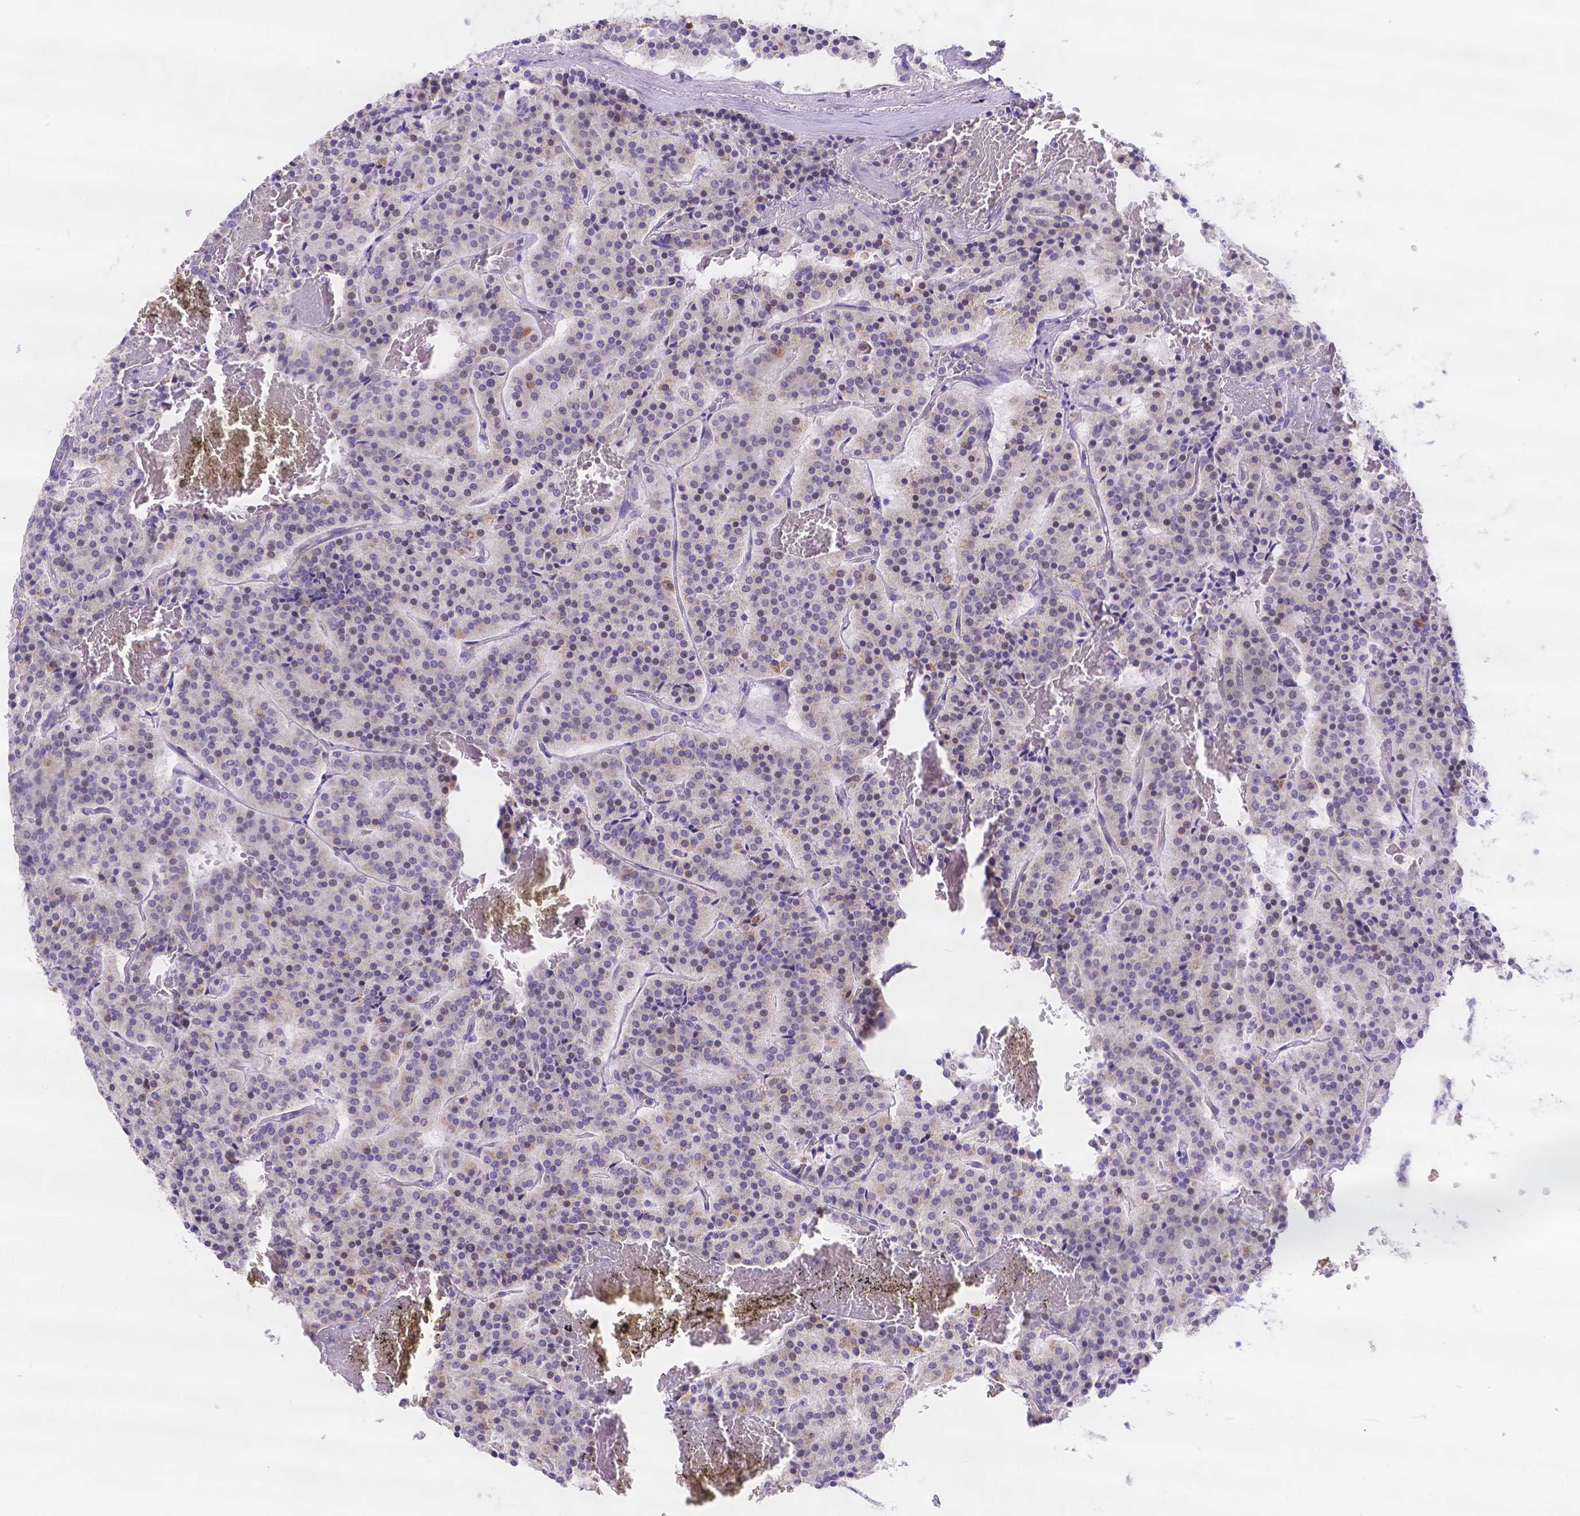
{"staining": {"intensity": "weak", "quantity": "<25%", "location": "cytoplasmic/membranous"}, "tissue": "carcinoid", "cell_type": "Tumor cells", "image_type": "cancer", "snomed": [{"axis": "morphology", "description": "Carcinoid, malignant, NOS"}, {"axis": "topography", "description": "Lung"}], "caption": "IHC histopathology image of neoplastic tissue: carcinoid (malignant) stained with DAB exhibits no significant protein expression in tumor cells.", "gene": "DLEC1", "patient": {"sex": "male", "age": 70}}